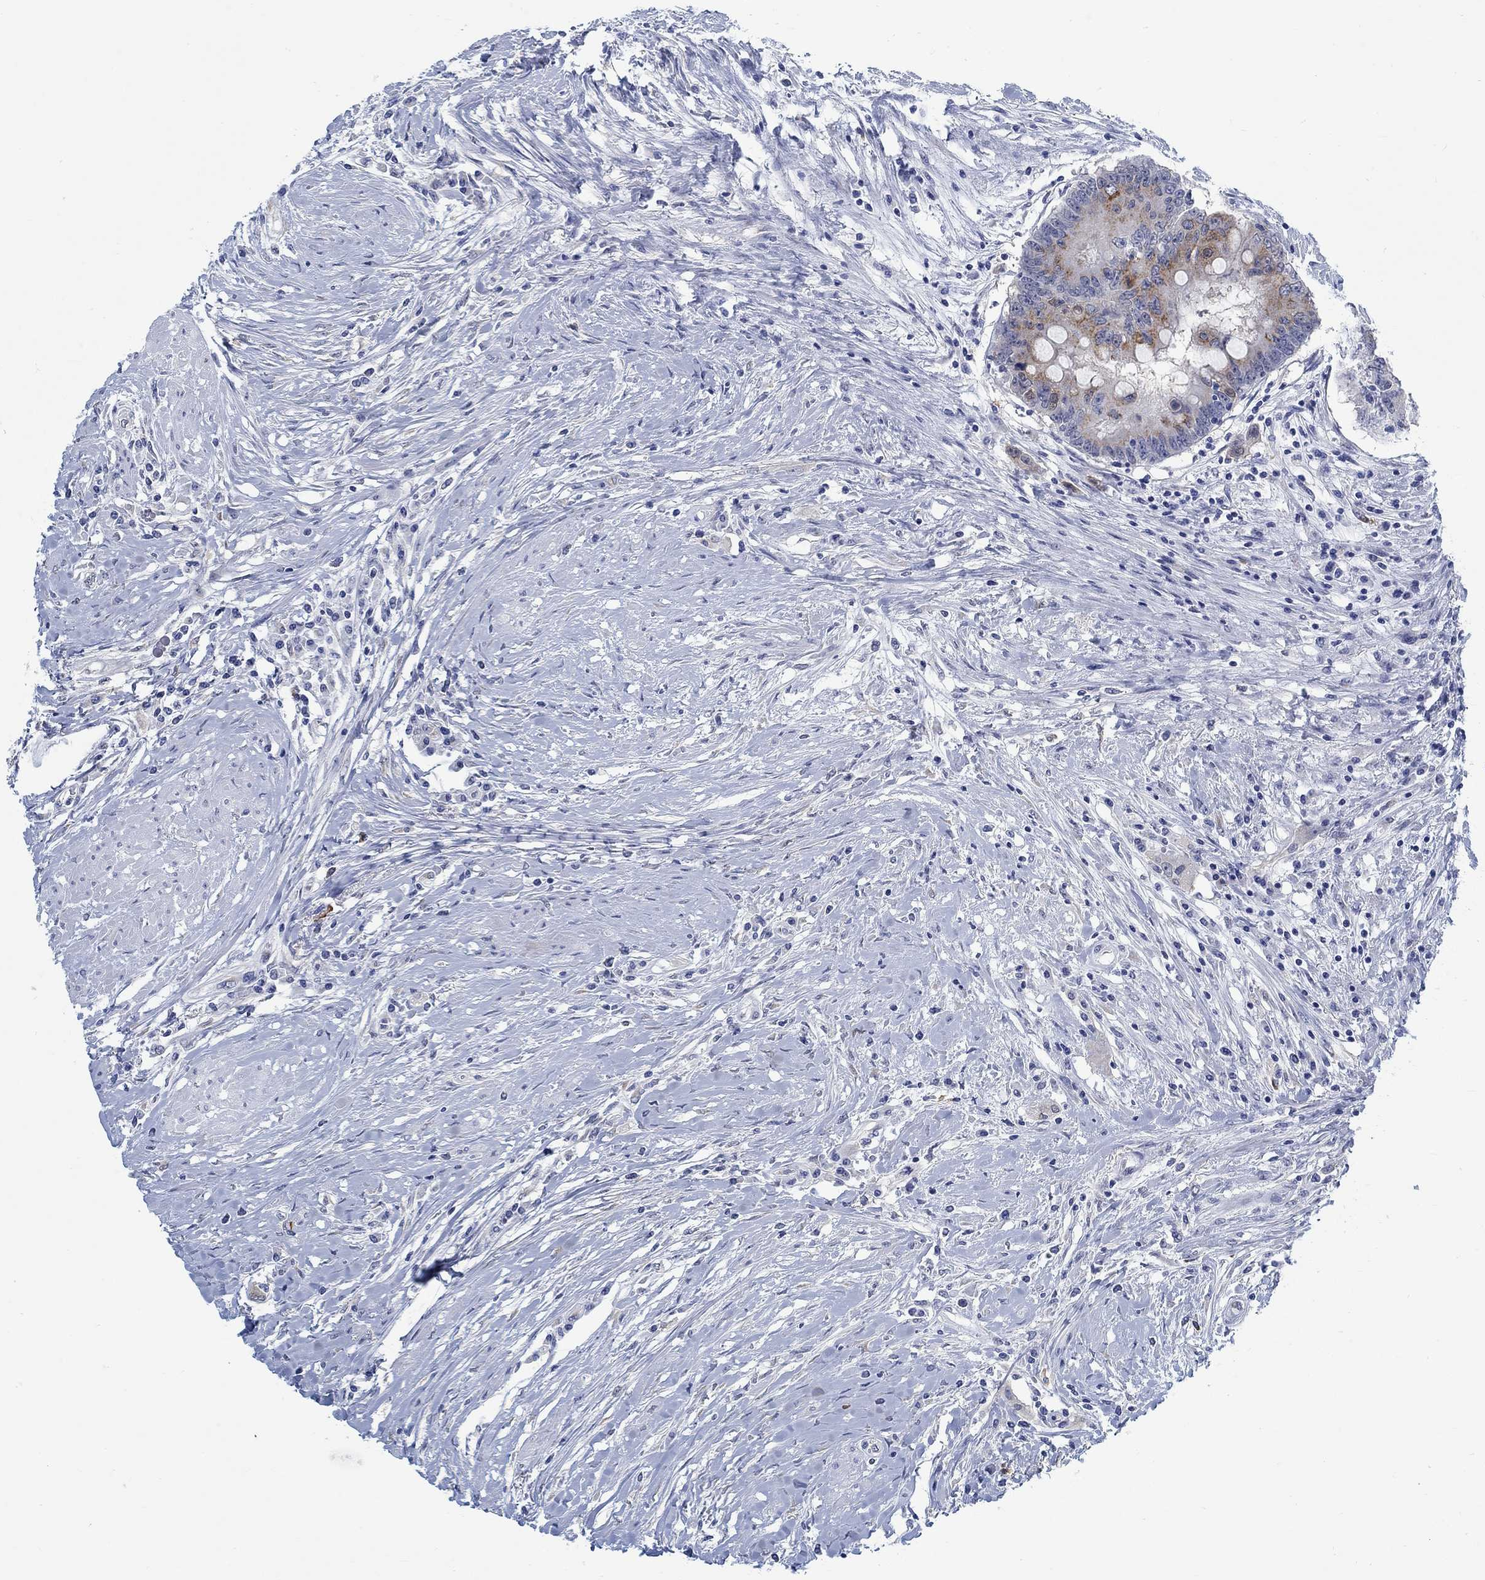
{"staining": {"intensity": "moderate", "quantity": "25%-75%", "location": "cytoplasmic/membranous"}, "tissue": "colorectal cancer", "cell_type": "Tumor cells", "image_type": "cancer", "snomed": [{"axis": "morphology", "description": "Adenocarcinoma, NOS"}, {"axis": "topography", "description": "Rectum"}], "caption": "Tumor cells show medium levels of moderate cytoplasmic/membranous expression in about 25%-75% of cells in human colorectal adenocarcinoma.", "gene": "TEKT4", "patient": {"sex": "male", "age": 59}}